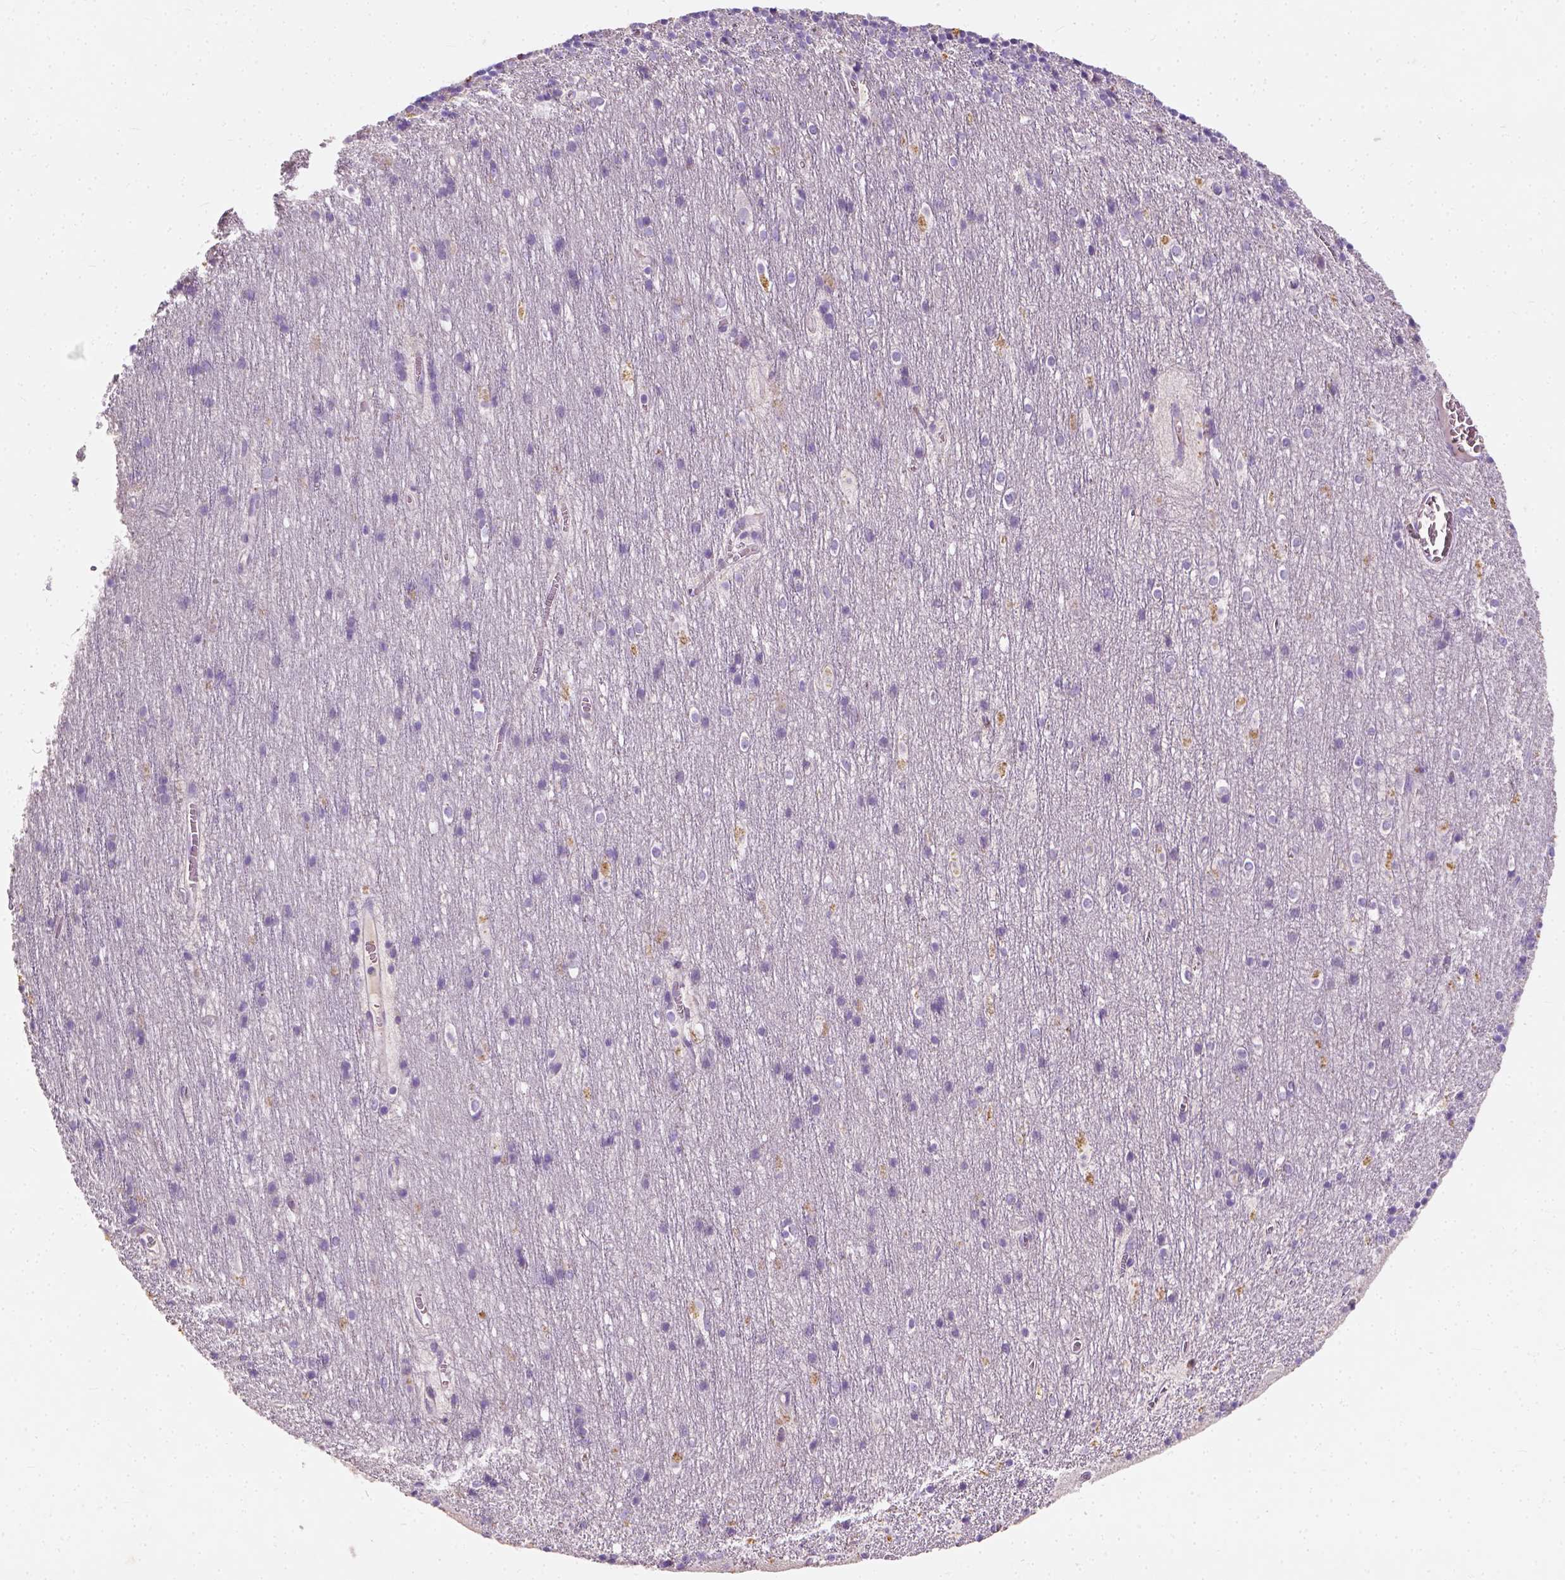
{"staining": {"intensity": "negative", "quantity": "none", "location": "none"}, "tissue": "cerebellum", "cell_type": "Cells in granular layer", "image_type": "normal", "snomed": [{"axis": "morphology", "description": "Normal tissue, NOS"}, {"axis": "topography", "description": "Cerebellum"}], "caption": "This is an immunohistochemistry image of benign cerebellum. There is no staining in cells in granular layer.", "gene": "DHCR24", "patient": {"sex": "male", "age": 70}}